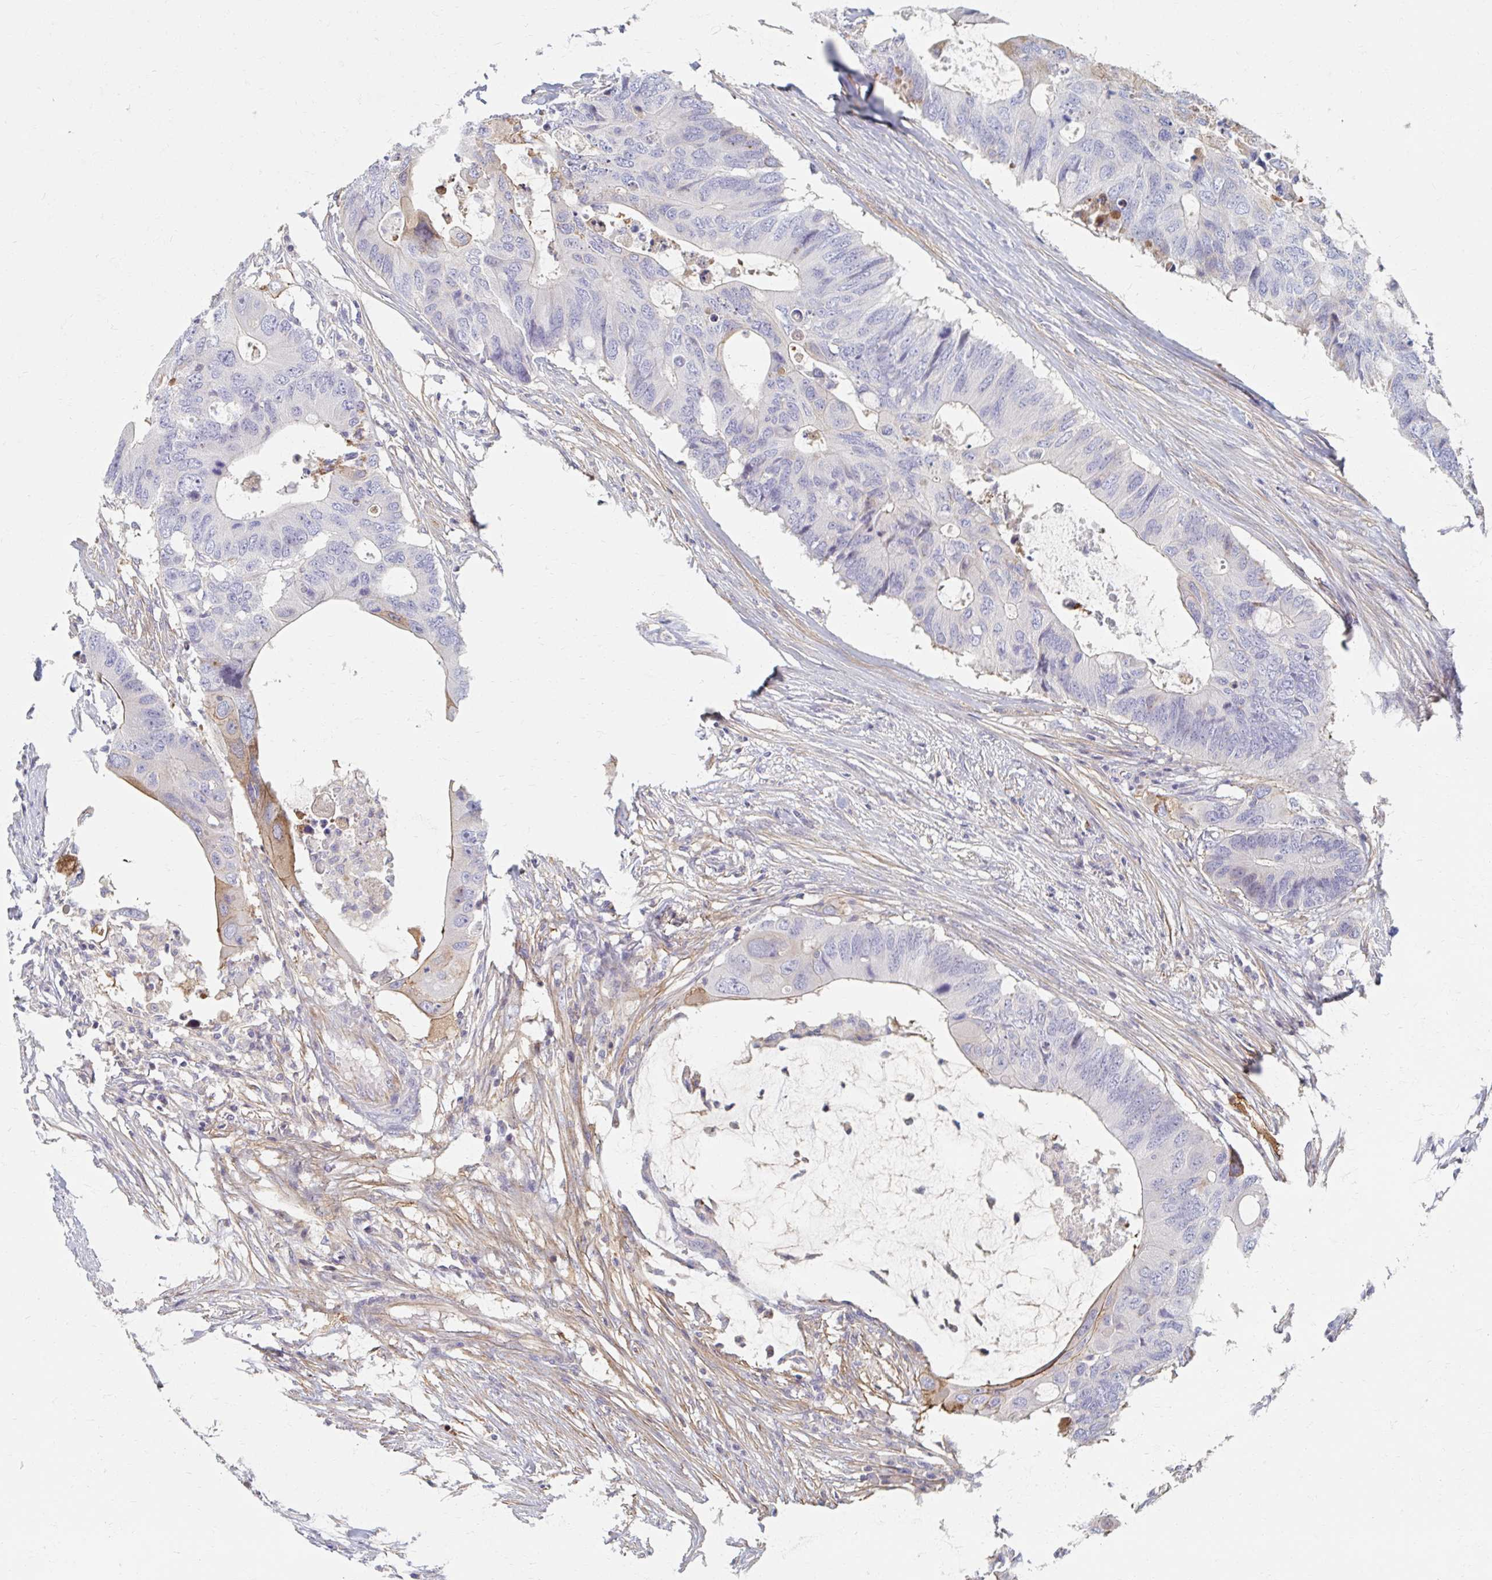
{"staining": {"intensity": "weak", "quantity": "<25%", "location": "cytoplasmic/membranous"}, "tissue": "colorectal cancer", "cell_type": "Tumor cells", "image_type": "cancer", "snomed": [{"axis": "morphology", "description": "Adenocarcinoma, NOS"}, {"axis": "topography", "description": "Colon"}], "caption": "Immunohistochemical staining of adenocarcinoma (colorectal) displays no significant positivity in tumor cells.", "gene": "MYLK2", "patient": {"sex": "male", "age": 71}}